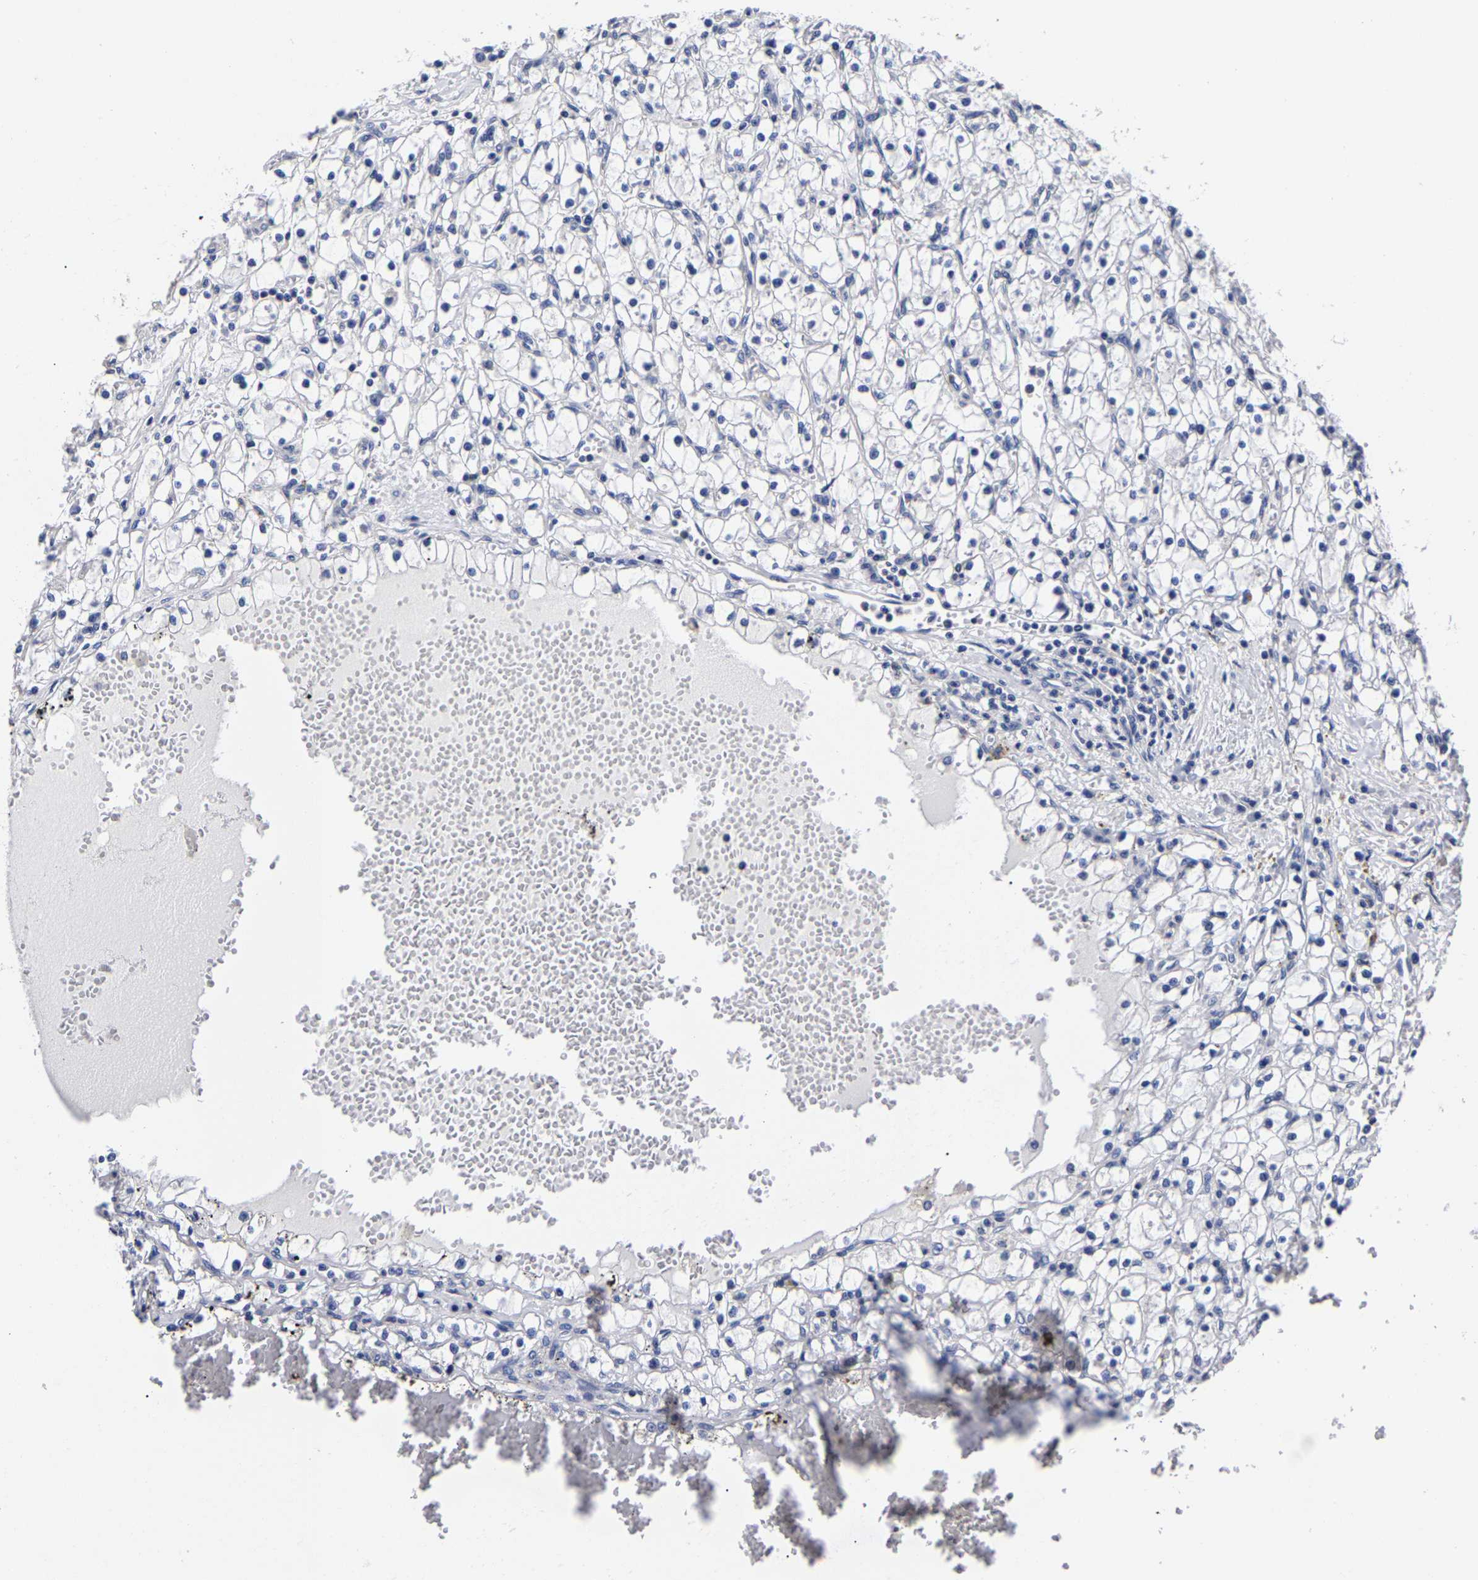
{"staining": {"intensity": "negative", "quantity": "none", "location": "none"}, "tissue": "renal cancer", "cell_type": "Tumor cells", "image_type": "cancer", "snomed": [{"axis": "morphology", "description": "Adenocarcinoma, NOS"}, {"axis": "topography", "description": "Kidney"}], "caption": "Micrograph shows no protein staining in tumor cells of renal adenocarcinoma tissue.", "gene": "AKAP4", "patient": {"sex": "male", "age": 56}}